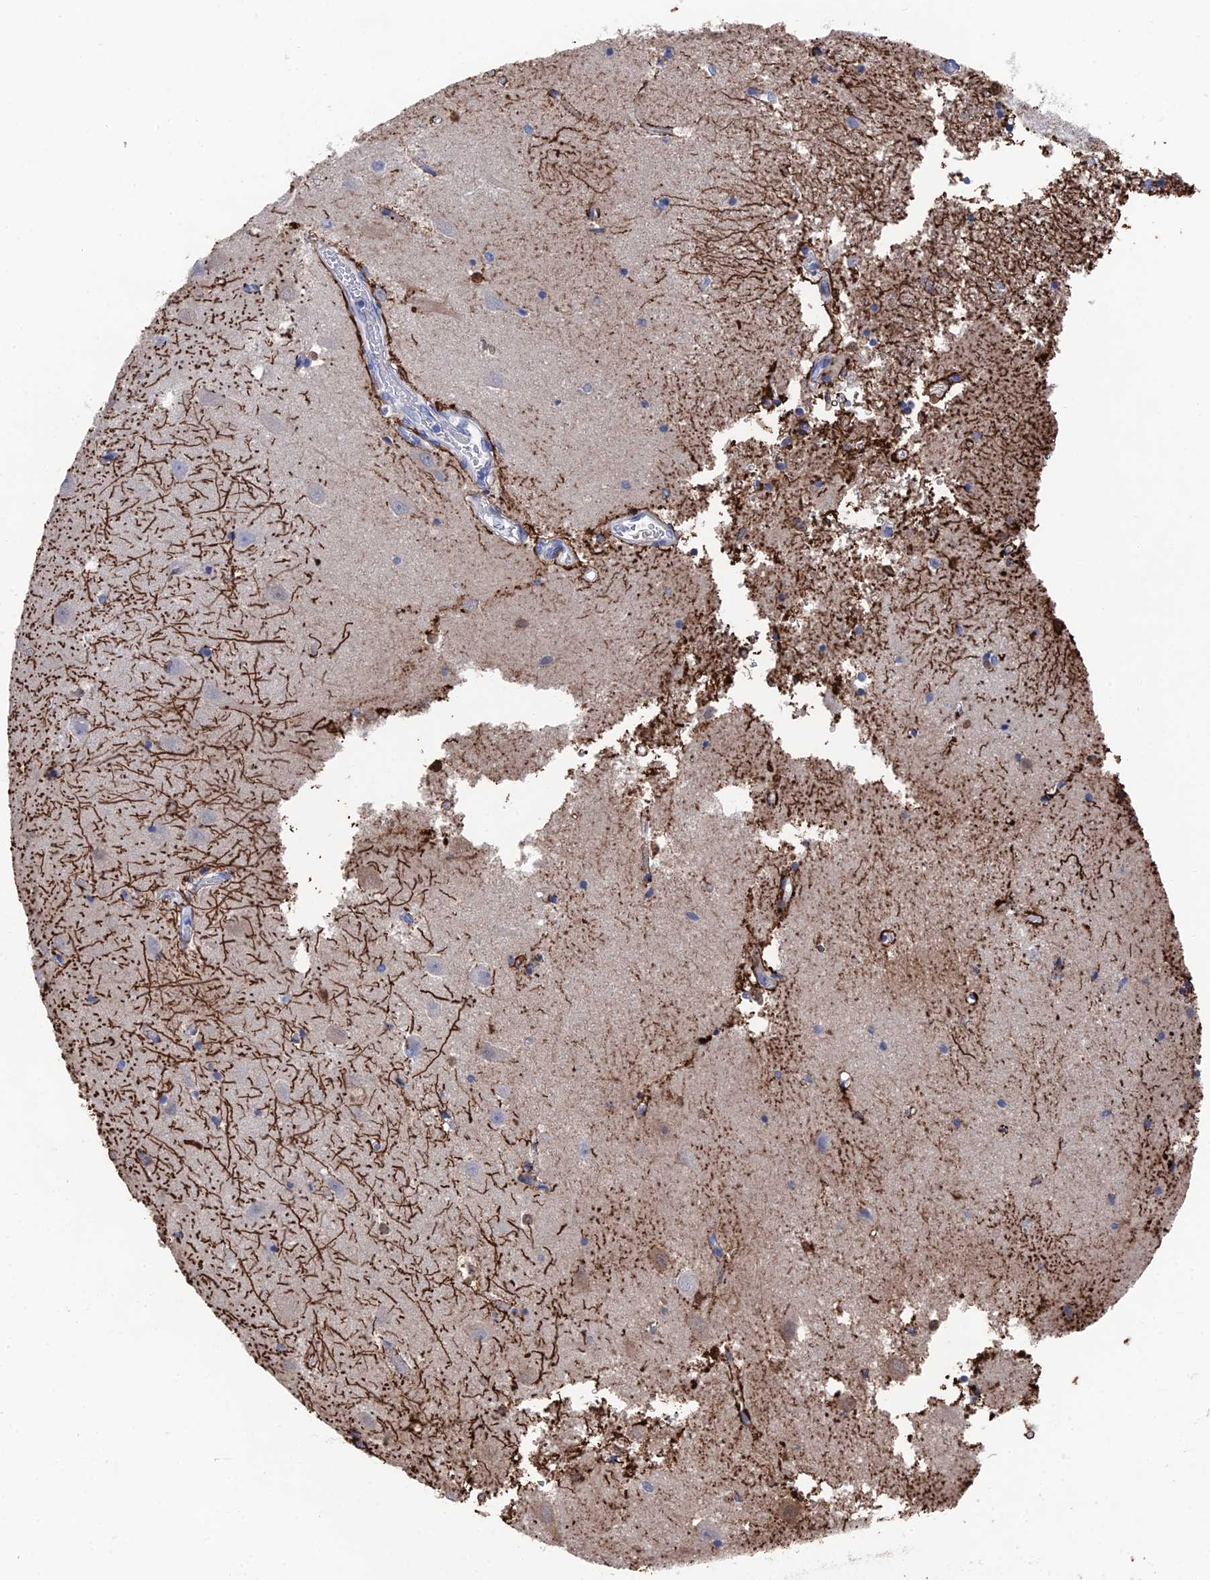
{"staining": {"intensity": "strong", "quantity": "<25%", "location": "cytoplasmic/membranous,nuclear"}, "tissue": "hippocampus", "cell_type": "Glial cells", "image_type": "normal", "snomed": [{"axis": "morphology", "description": "Normal tissue, NOS"}, {"axis": "topography", "description": "Hippocampus"}], "caption": "Human hippocampus stained for a protein (brown) demonstrates strong cytoplasmic/membranous,nuclear positive expression in approximately <25% of glial cells.", "gene": "GFAP", "patient": {"sex": "male", "age": 70}}